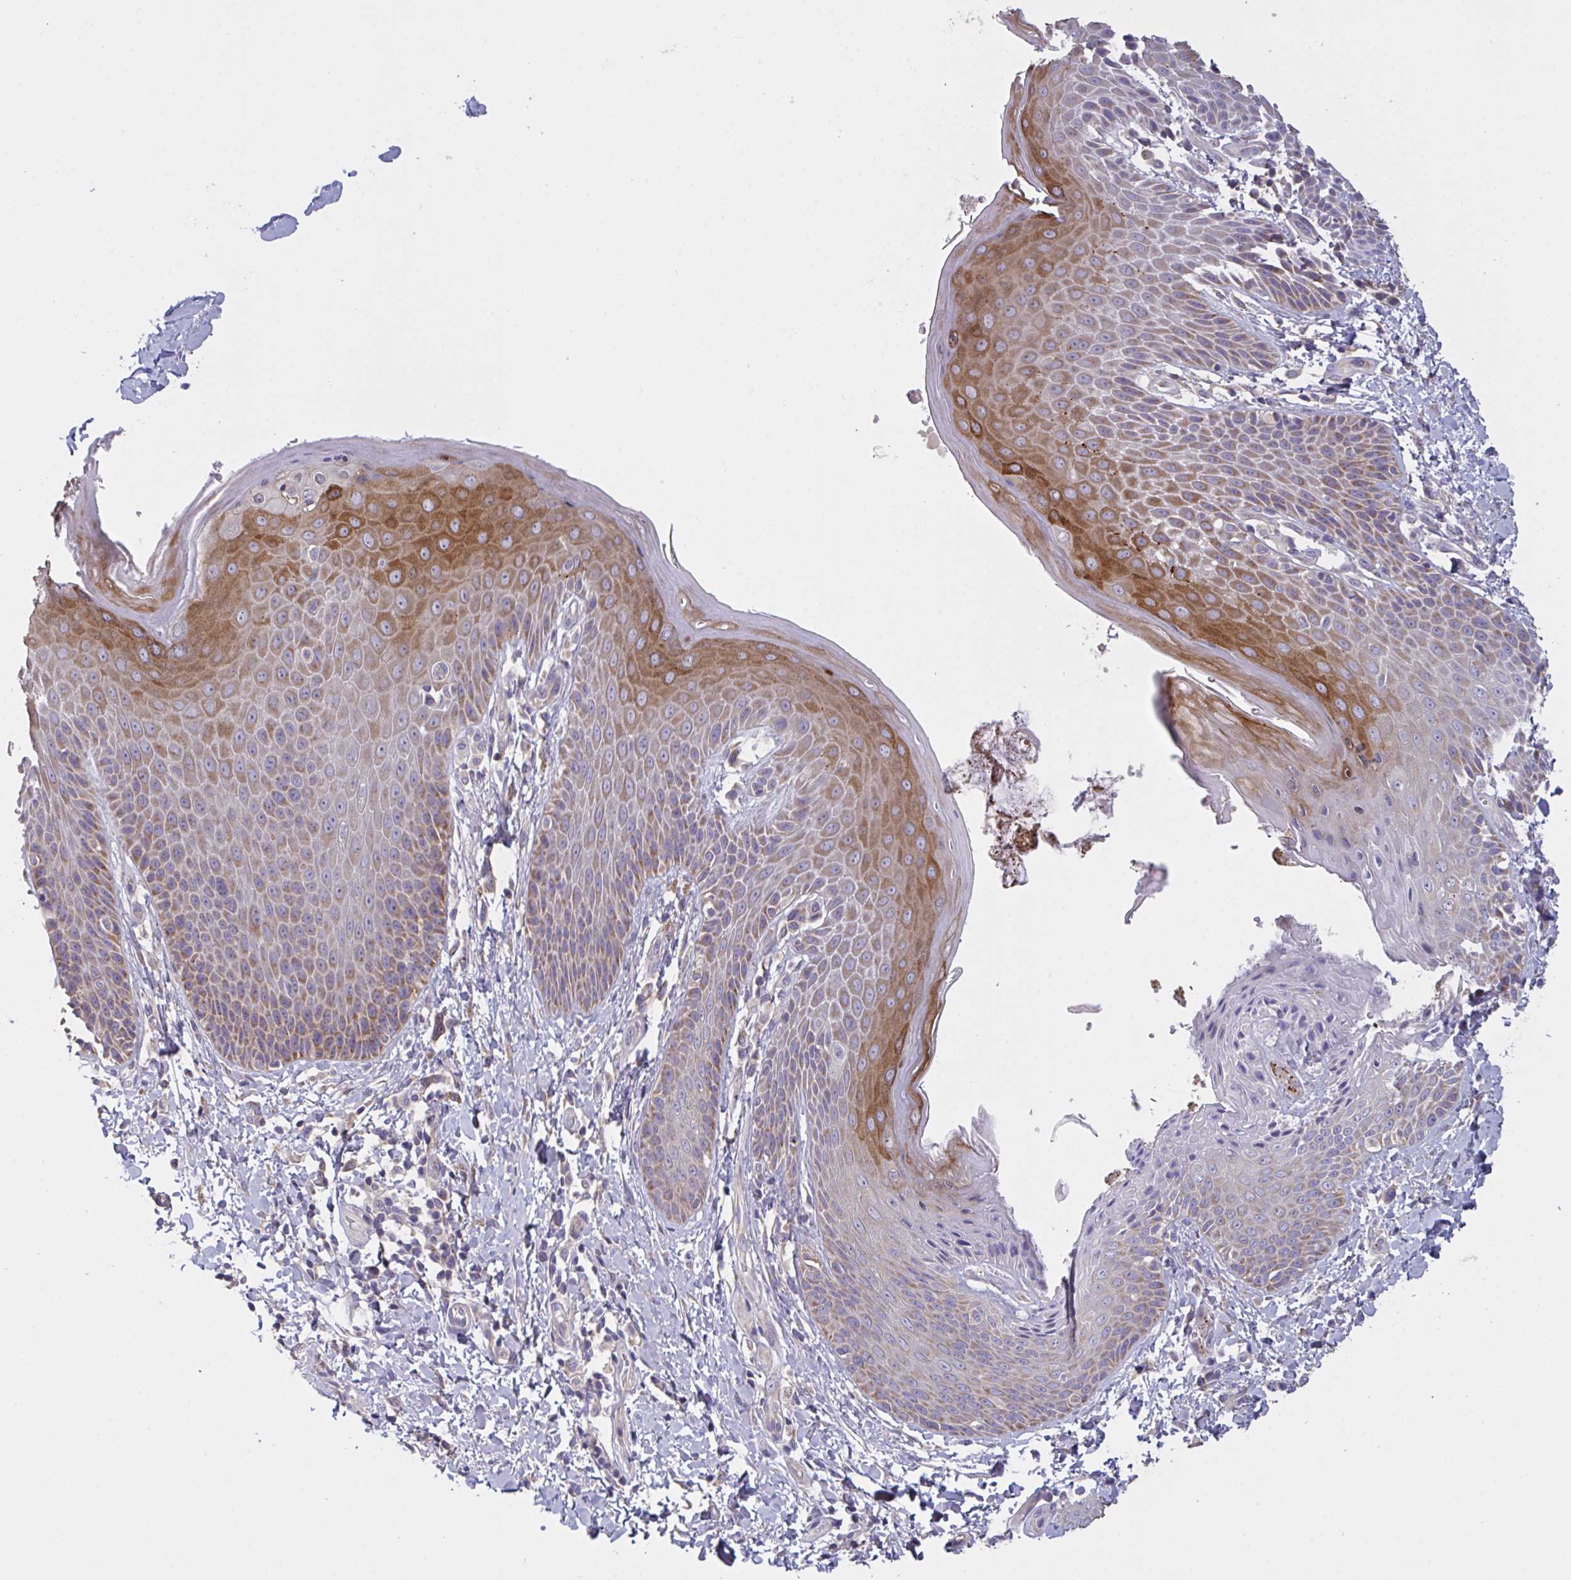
{"staining": {"intensity": "moderate", "quantity": "25%-75%", "location": "cytoplasmic/membranous"}, "tissue": "skin", "cell_type": "Epidermal cells", "image_type": "normal", "snomed": [{"axis": "morphology", "description": "Normal tissue, NOS"}, {"axis": "topography", "description": "Anal"}, {"axis": "topography", "description": "Peripheral nerve tissue"}], "caption": "Moderate cytoplasmic/membranous staining is seen in about 25%-75% of epidermal cells in normal skin. (Brightfield microscopy of DAB IHC at high magnification).", "gene": "MRPS2", "patient": {"sex": "male", "age": 51}}